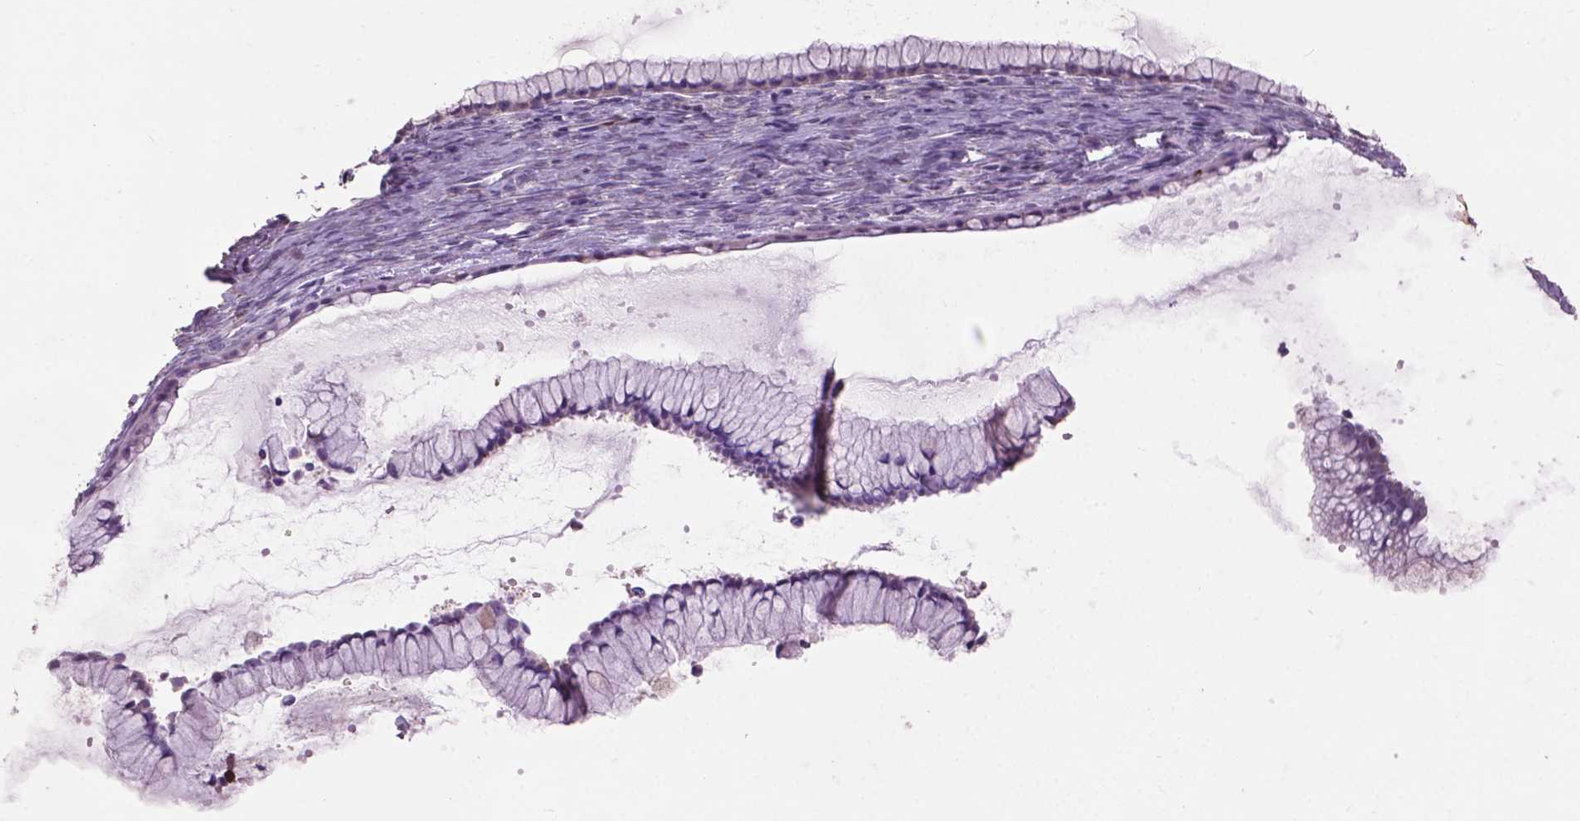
{"staining": {"intensity": "negative", "quantity": "none", "location": "none"}, "tissue": "ovarian cancer", "cell_type": "Tumor cells", "image_type": "cancer", "snomed": [{"axis": "morphology", "description": "Cystadenocarcinoma, mucinous, NOS"}, {"axis": "topography", "description": "Ovary"}], "caption": "The histopathology image reveals no staining of tumor cells in ovarian mucinous cystadenocarcinoma.", "gene": "LRRC3C", "patient": {"sex": "female", "age": 41}}